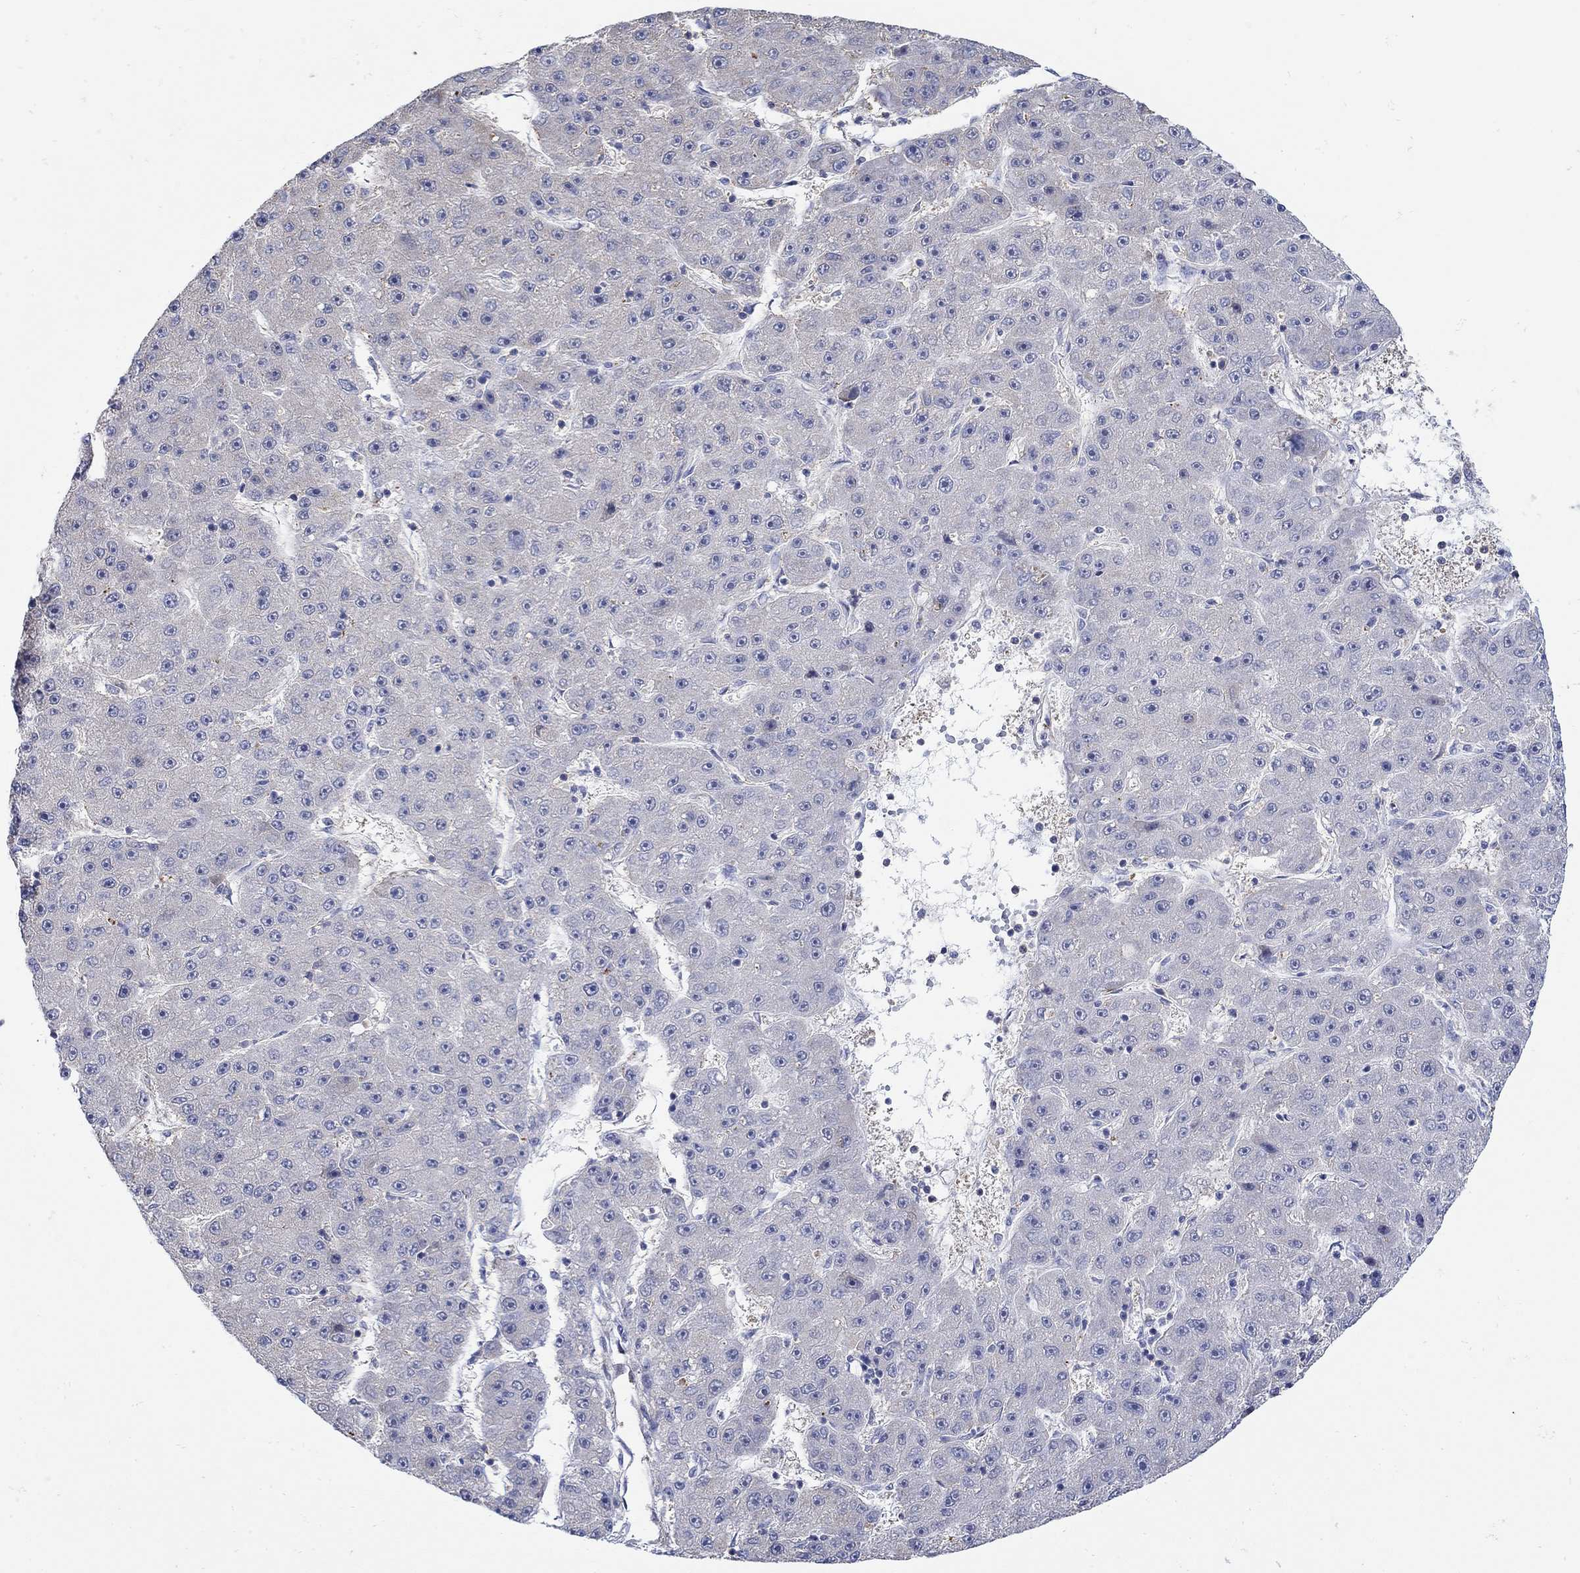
{"staining": {"intensity": "negative", "quantity": "none", "location": "none"}, "tissue": "liver cancer", "cell_type": "Tumor cells", "image_type": "cancer", "snomed": [{"axis": "morphology", "description": "Carcinoma, Hepatocellular, NOS"}, {"axis": "topography", "description": "Liver"}], "caption": "DAB immunohistochemical staining of human liver cancer shows no significant positivity in tumor cells.", "gene": "TEKT3", "patient": {"sex": "male", "age": 67}}